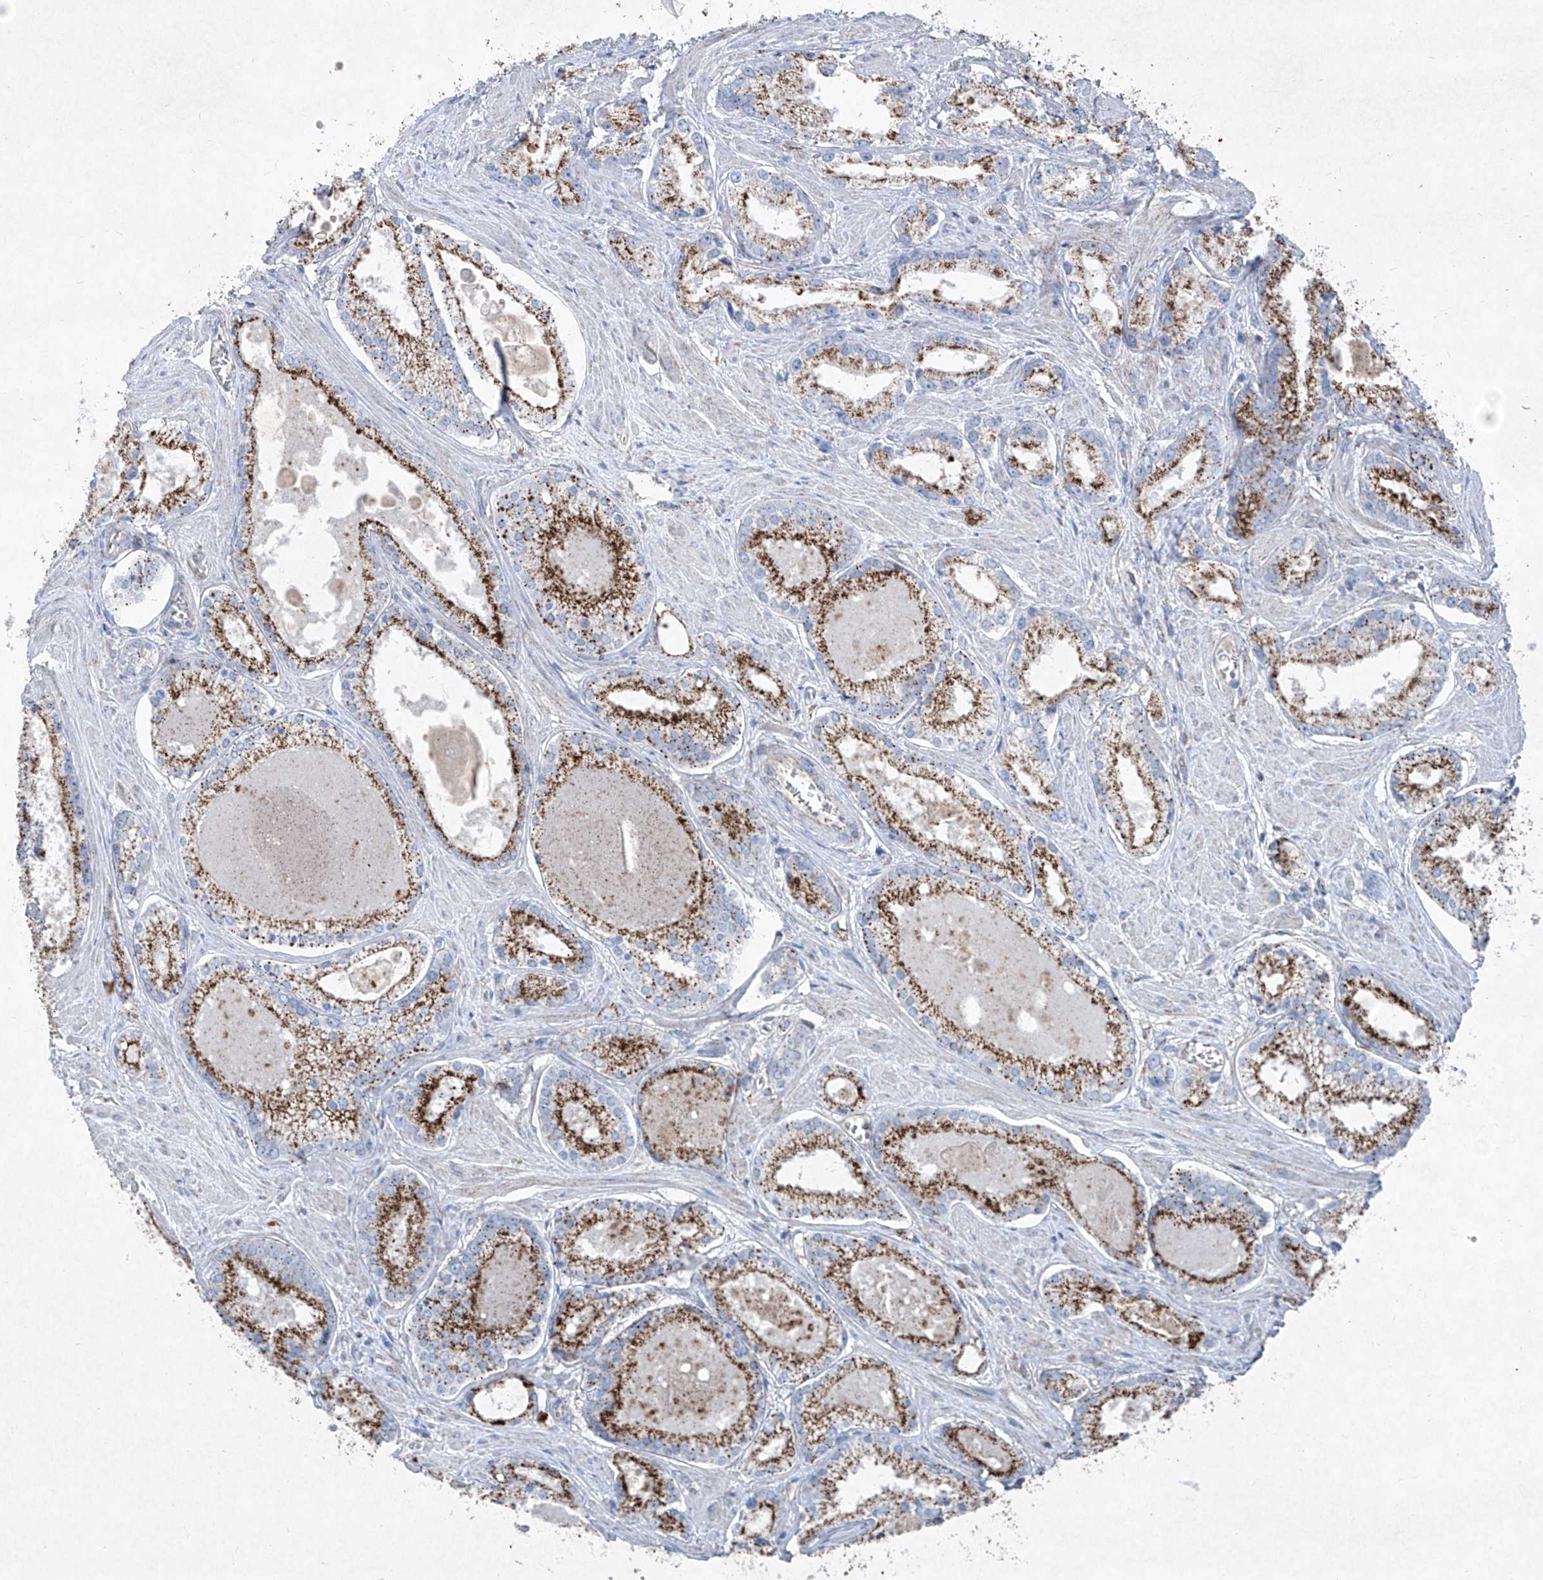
{"staining": {"intensity": "strong", "quantity": ">75%", "location": "cytoplasmic/membranous"}, "tissue": "prostate cancer", "cell_type": "Tumor cells", "image_type": "cancer", "snomed": [{"axis": "morphology", "description": "Adenocarcinoma, Low grade"}, {"axis": "topography", "description": "Prostate"}], "caption": "Prostate cancer (low-grade adenocarcinoma) stained with a protein marker reveals strong staining in tumor cells.", "gene": "ABCD3", "patient": {"sex": "male", "age": 54}}